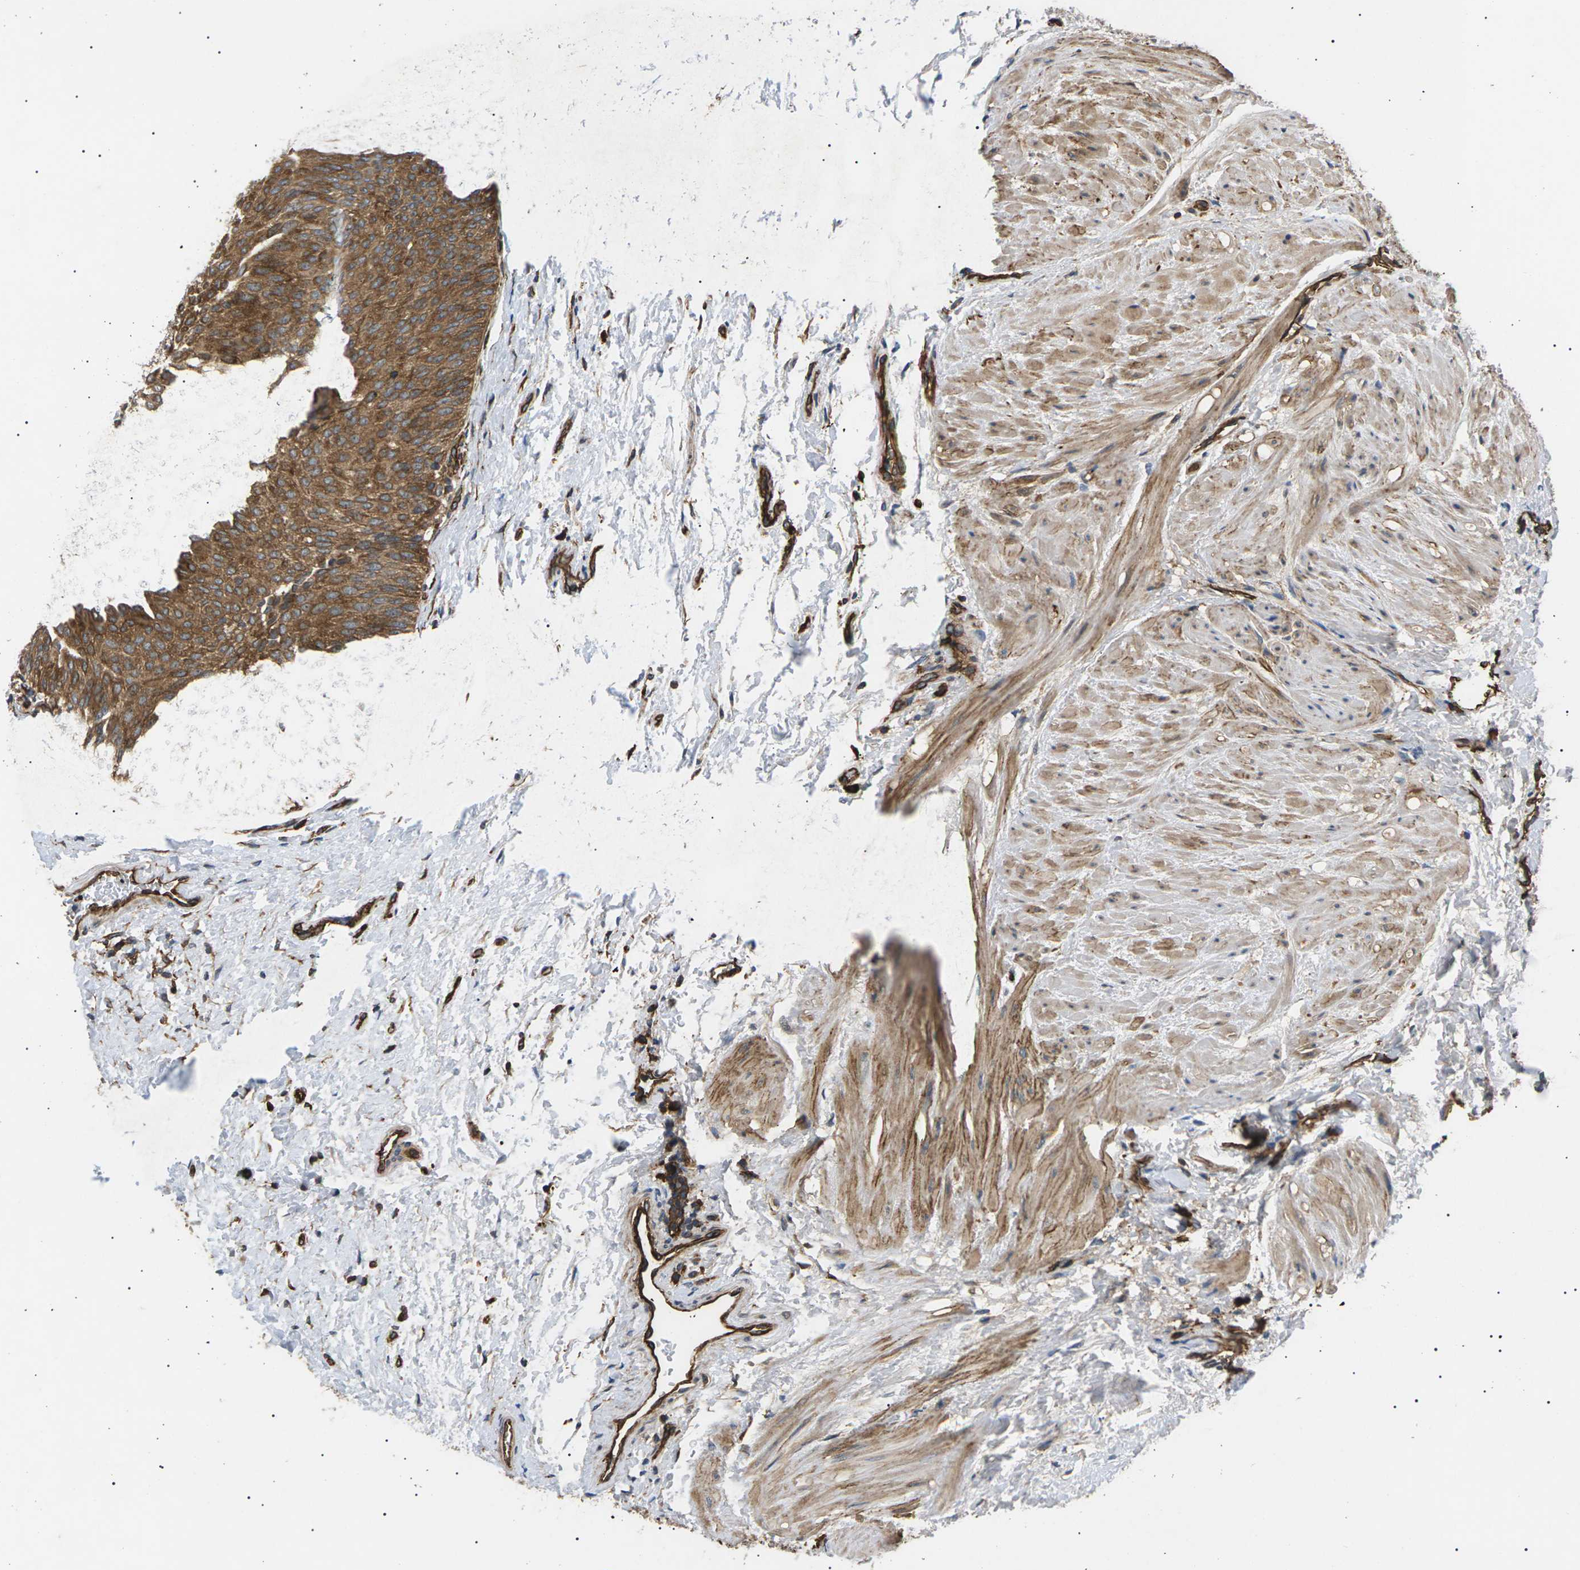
{"staining": {"intensity": "moderate", "quantity": ">75%", "location": "cytoplasmic/membranous"}, "tissue": "urothelial cancer", "cell_type": "Tumor cells", "image_type": "cancer", "snomed": [{"axis": "morphology", "description": "Urothelial carcinoma, Low grade"}, {"axis": "topography", "description": "Urinary bladder"}], "caption": "Low-grade urothelial carcinoma stained for a protein (brown) displays moderate cytoplasmic/membranous positive positivity in about >75% of tumor cells.", "gene": "TMTC4", "patient": {"sex": "female", "age": 60}}